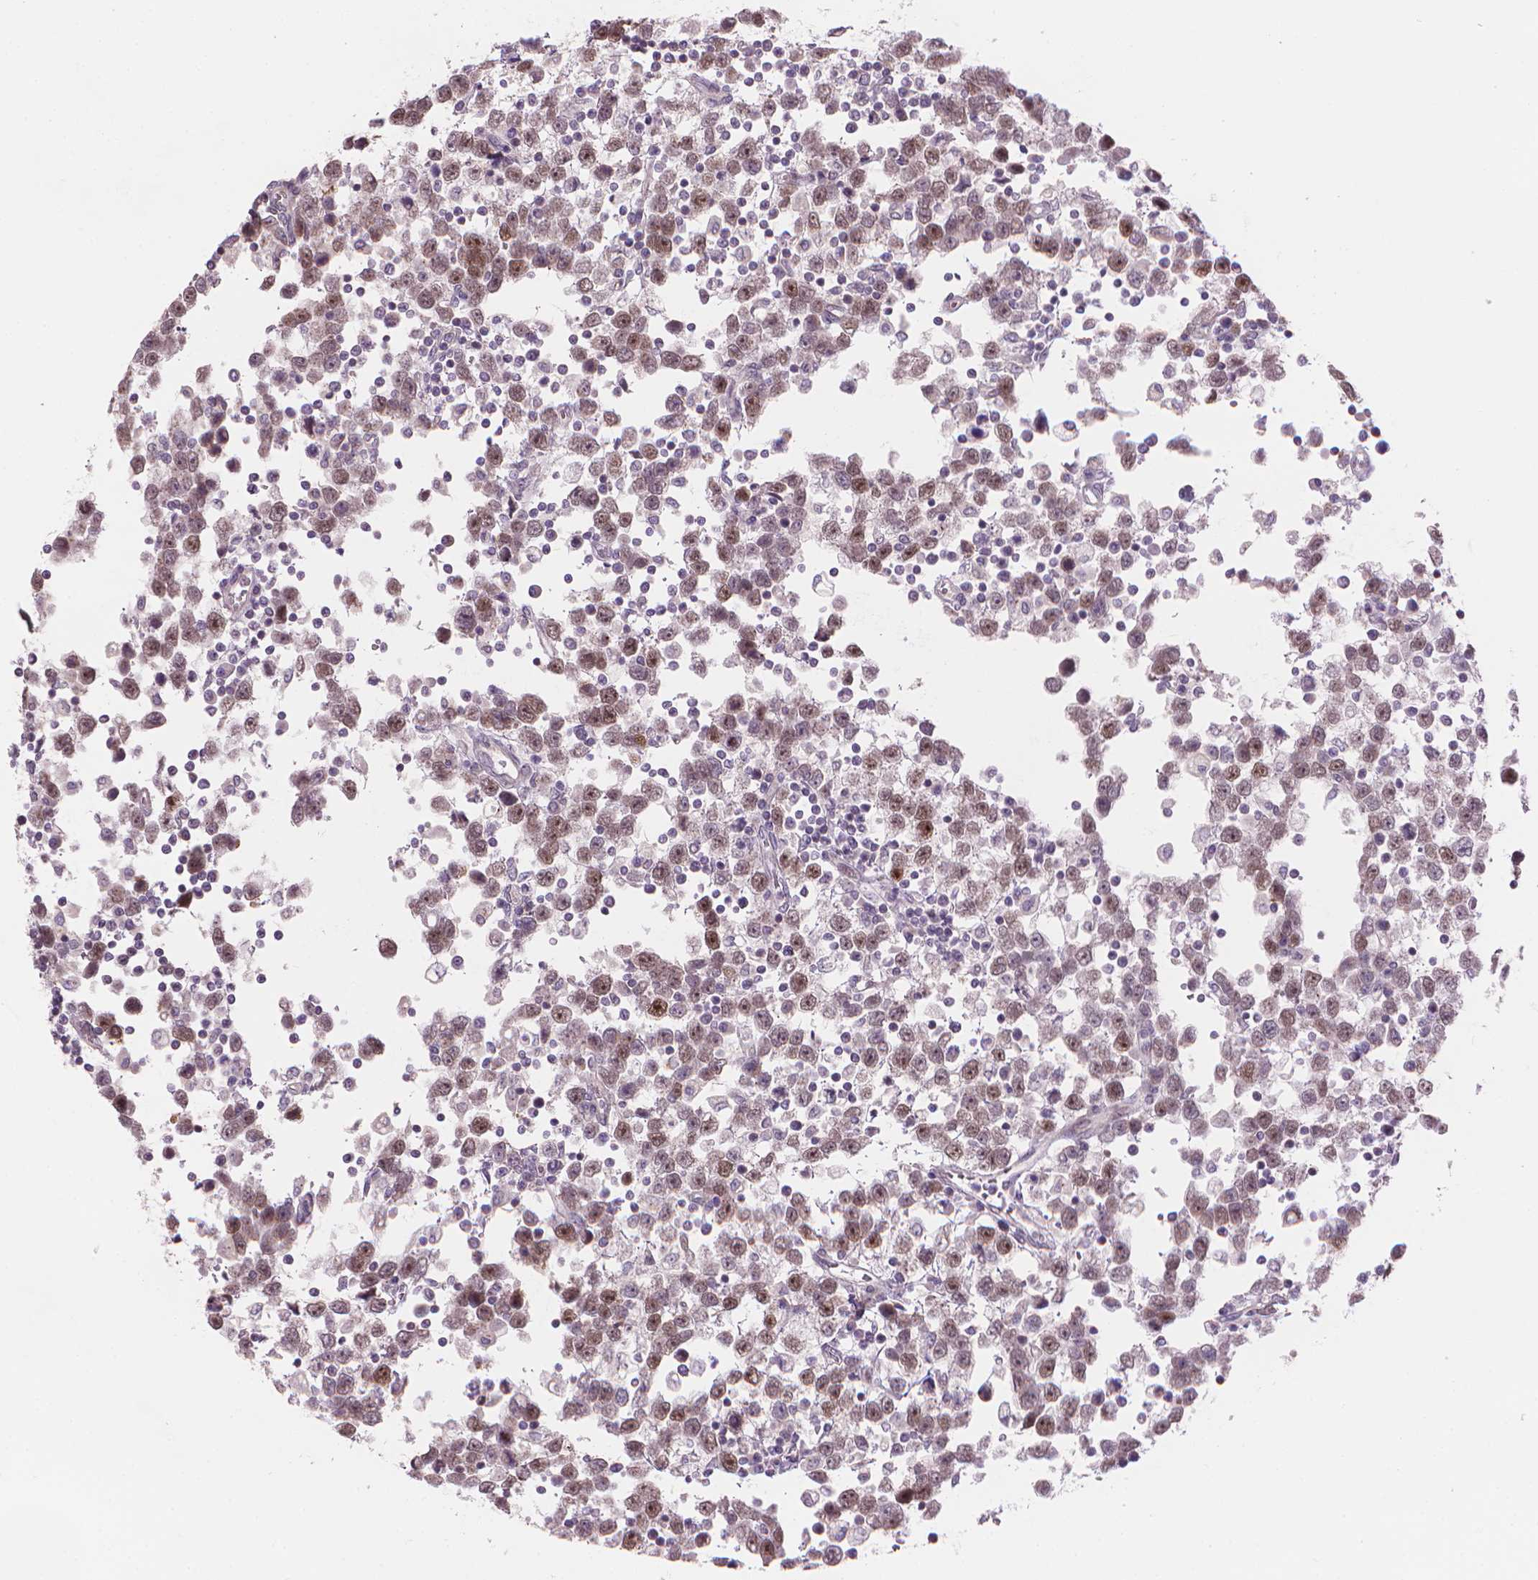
{"staining": {"intensity": "moderate", "quantity": "<25%", "location": "nuclear"}, "tissue": "testis cancer", "cell_type": "Tumor cells", "image_type": "cancer", "snomed": [{"axis": "morphology", "description": "Seminoma, NOS"}, {"axis": "topography", "description": "Testis"}], "caption": "A histopathology image of human testis seminoma stained for a protein displays moderate nuclear brown staining in tumor cells.", "gene": "IFFO1", "patient": {"sex": "male", "age": 34}}